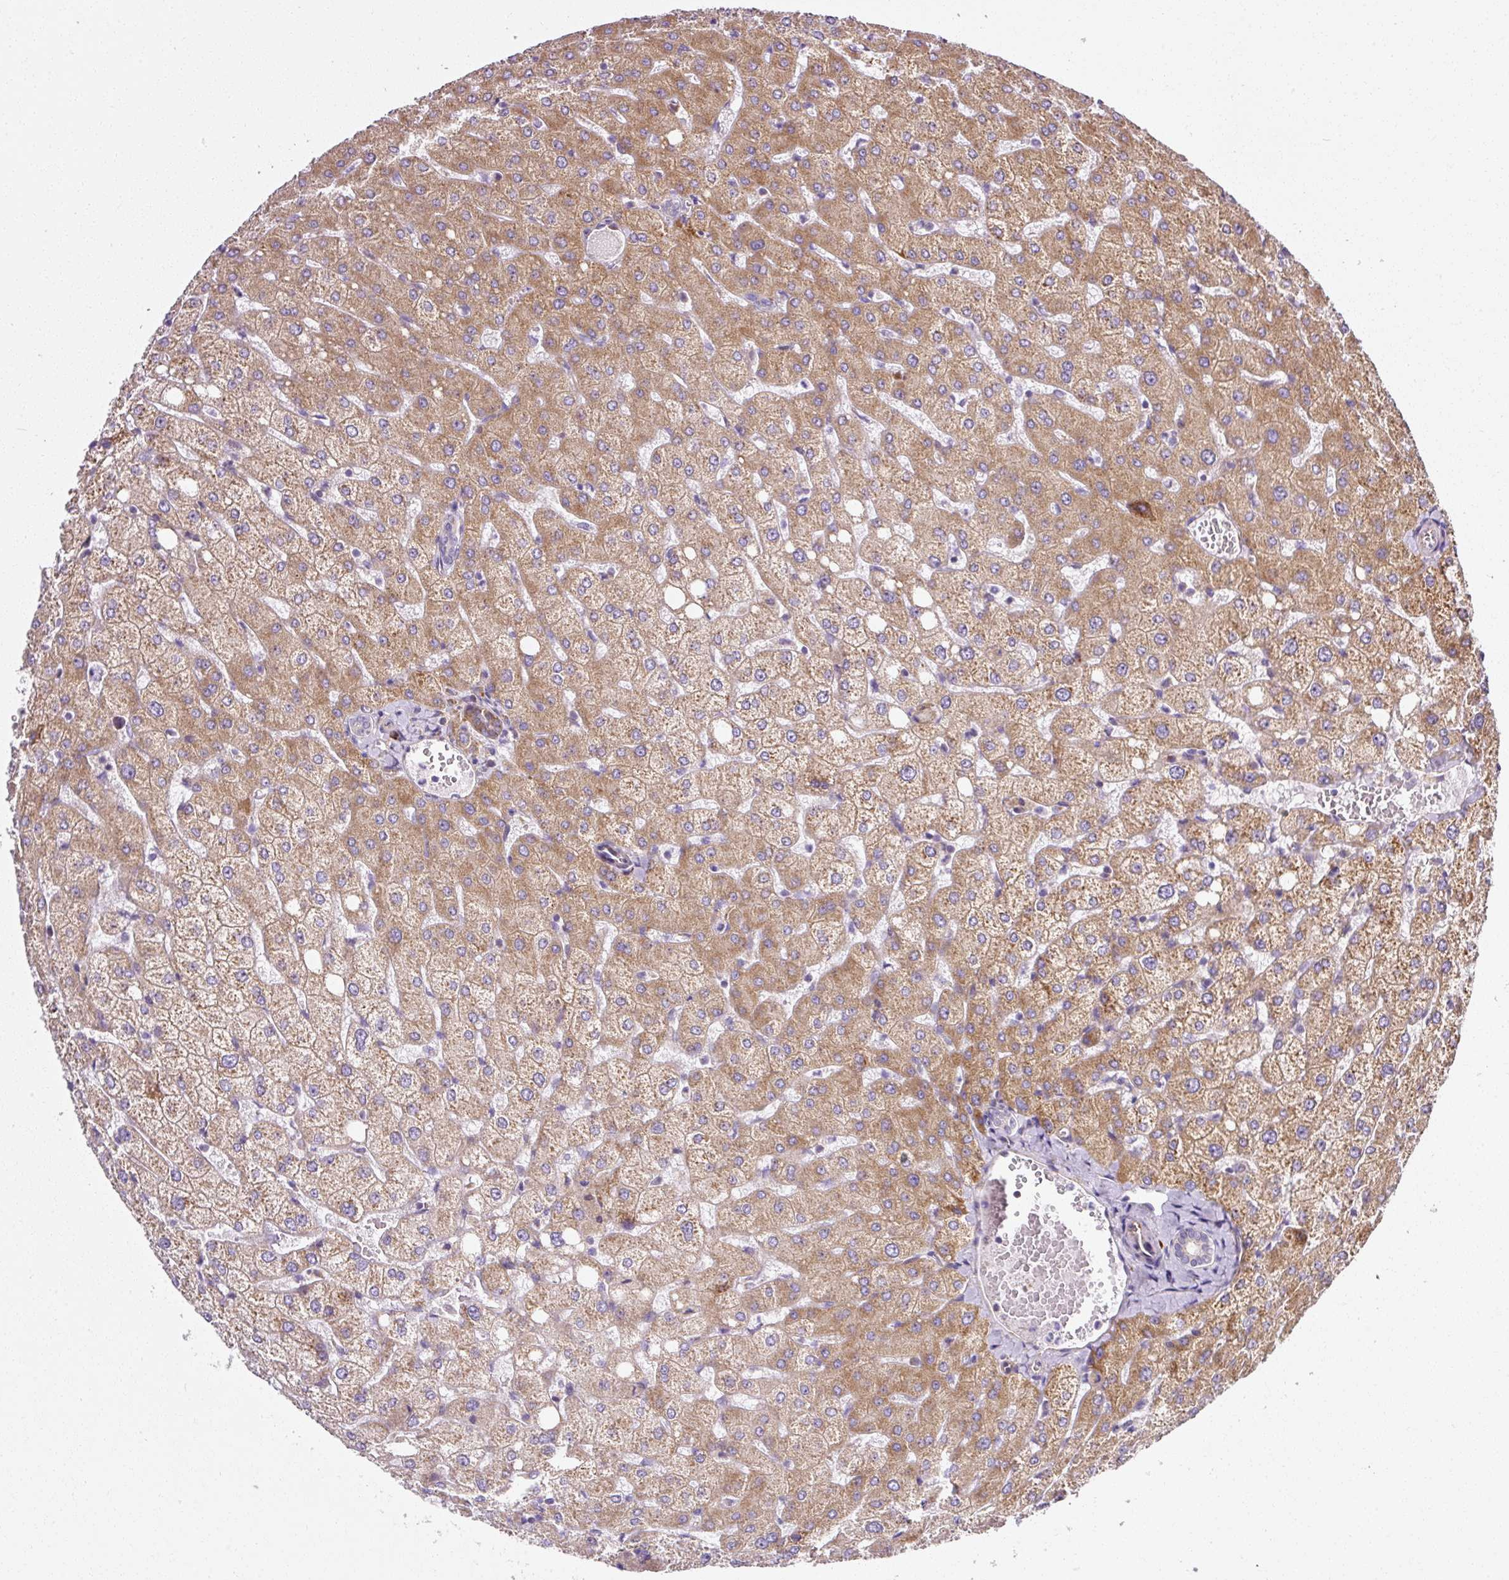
{"staining": {"intensity": "moderate", "quantity": "<25%", "location": "cytoplasmic/membranous"}, "tissue": "liver", "cell_type": "Cholangiocytes", "image_type": "normal", "snomed": [{"axis": "morphology", "description": "Normal tissue, NOS"}, {"axis": "topography", "description": "Liver"}], "caption": "Benign liver displays moderate cytoplasmic/membranous expression in approximately <25% of cholangiocytes, visualized by immunohistochemistry.", "gene": "RPL10A", "patient": {"sex": "female", "age": 54}}